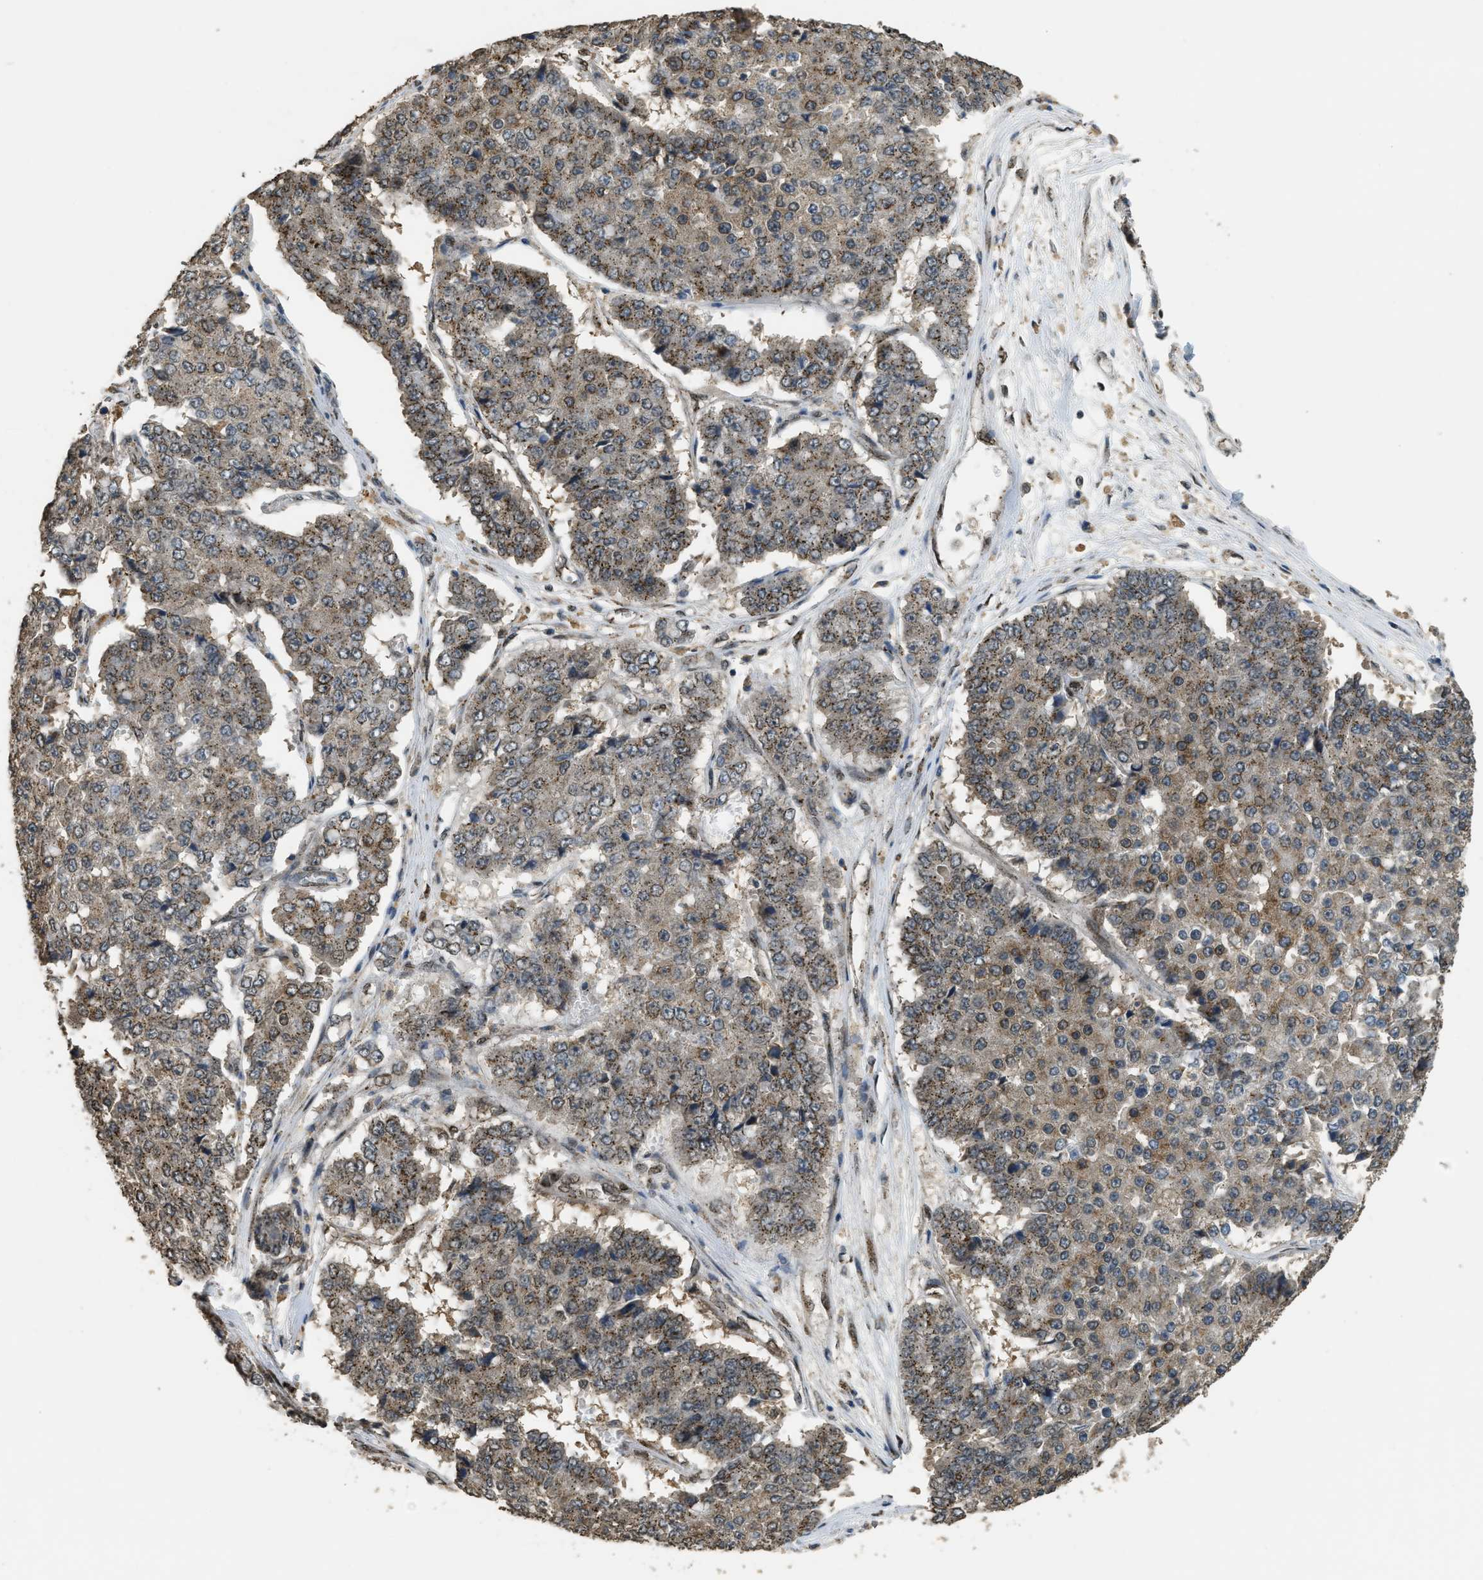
{"staining": {"intensity": "moderate", "quantity": ">75%", "location": "cytoplasmic/membranous"}, "tissue": "pancreatic cancer", "cell_type": "Tumor cells", "image_type": "cancer", "snomed": [{"axis": "morphology", "description": "Adenocarcinoma, NOS"}, {"axis": "topography", "description": "Pancreas"}], "caption": "Tumor cells display moderate cytoplasmic/membranous positivity in about >75% of cells in adenocarcinoma (pancreatic).", "gene": "IPO7", "patient": {"sex": "male", "age": 50}}